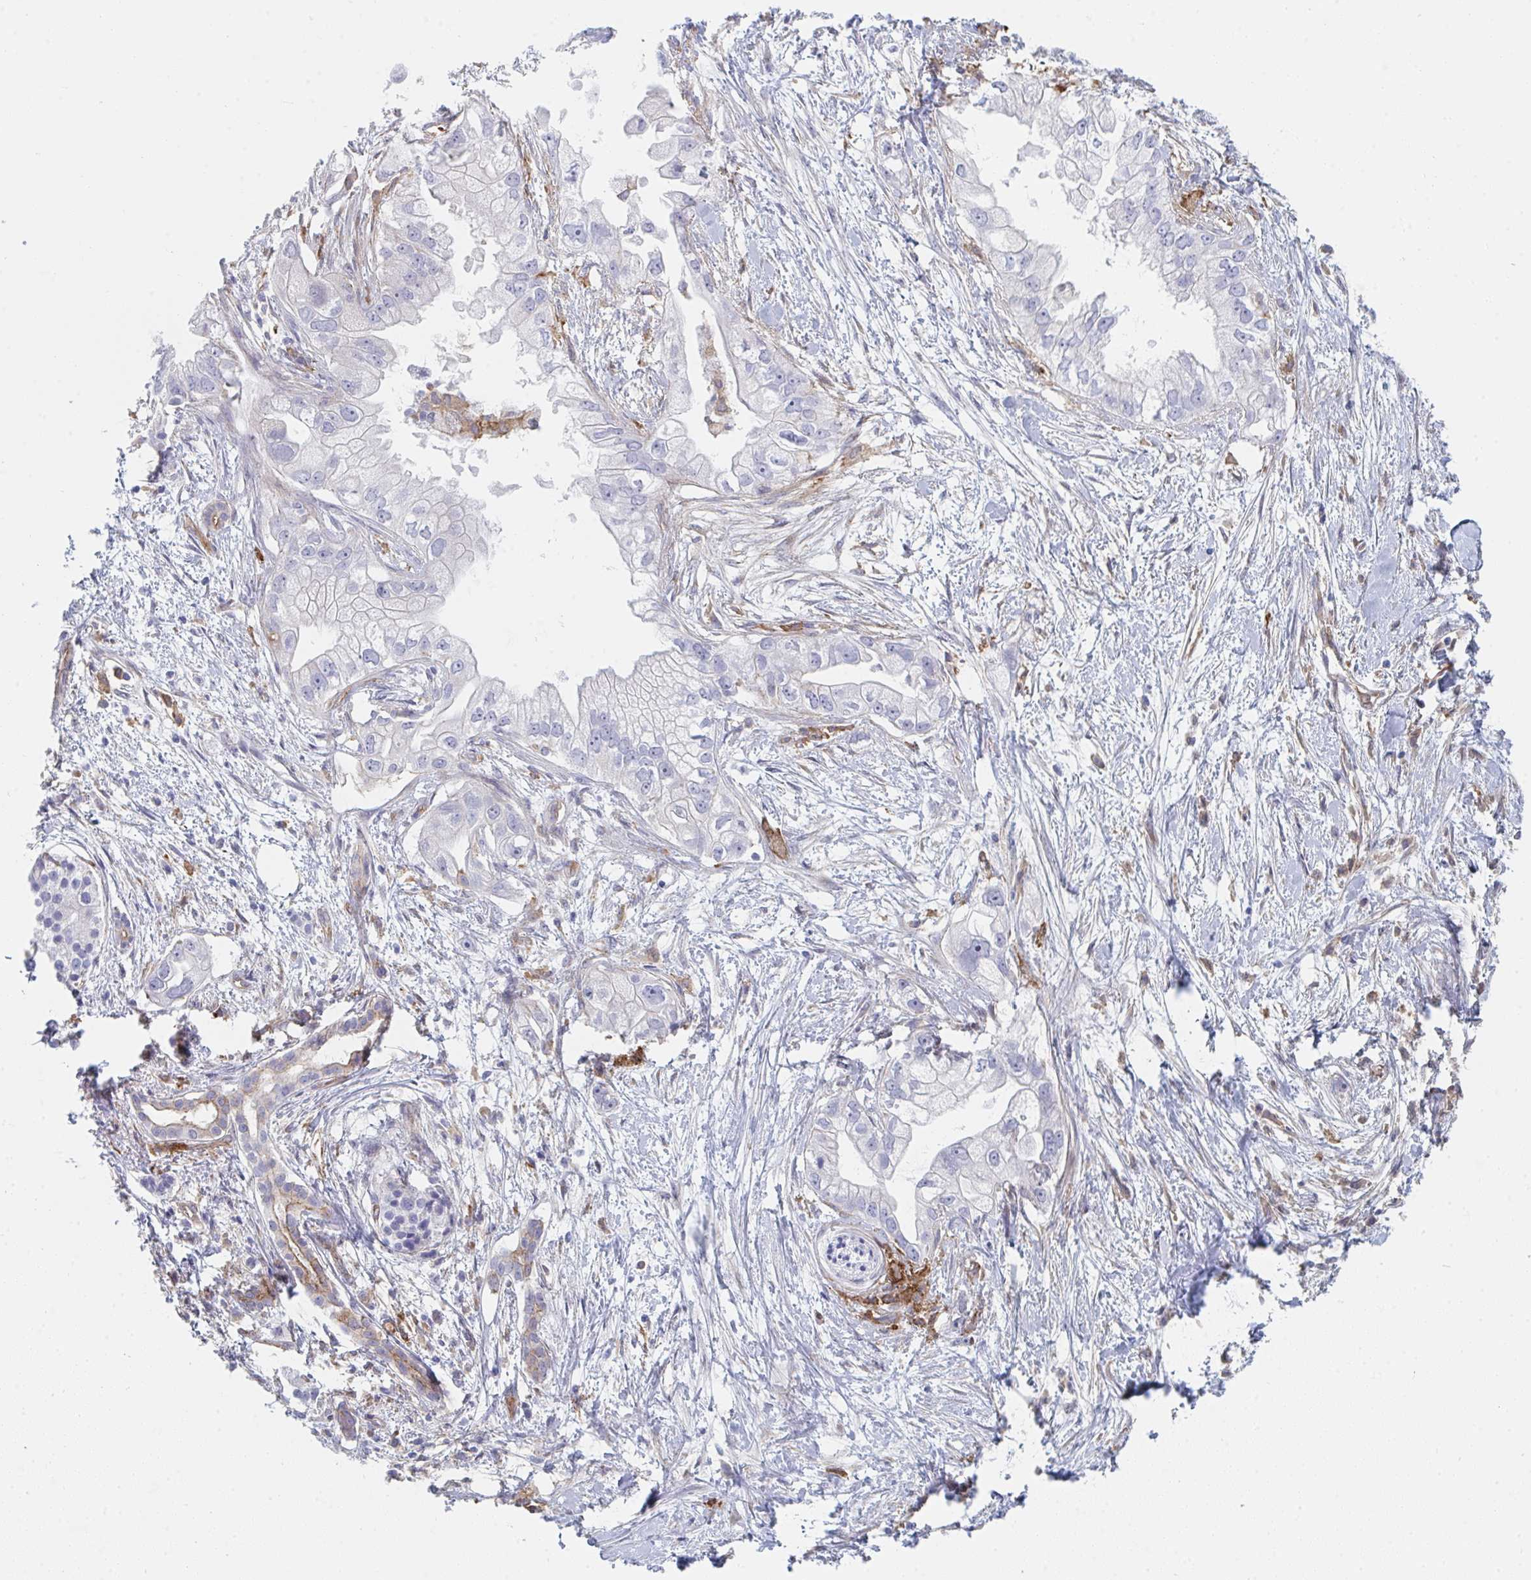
{"staining": {"intensity": "negative", "quantity": "none", "location": "none"}, "tissue": "pancreatic cancer", "cell_type": "Tumor cells", "image_type": "cancer", "snomed": [{"axis": "morphology", "description": "Adenocarcinoma, NOS"}, {"axis": "topography", "description": "Pancreas"}], "caption": "Pancreatic adenocarcinoma stained for a protein using immunohistochemistry shows no expression tumor cells.", "gene": "DAB2", "patient": {"sex": "male", "age": 70}}